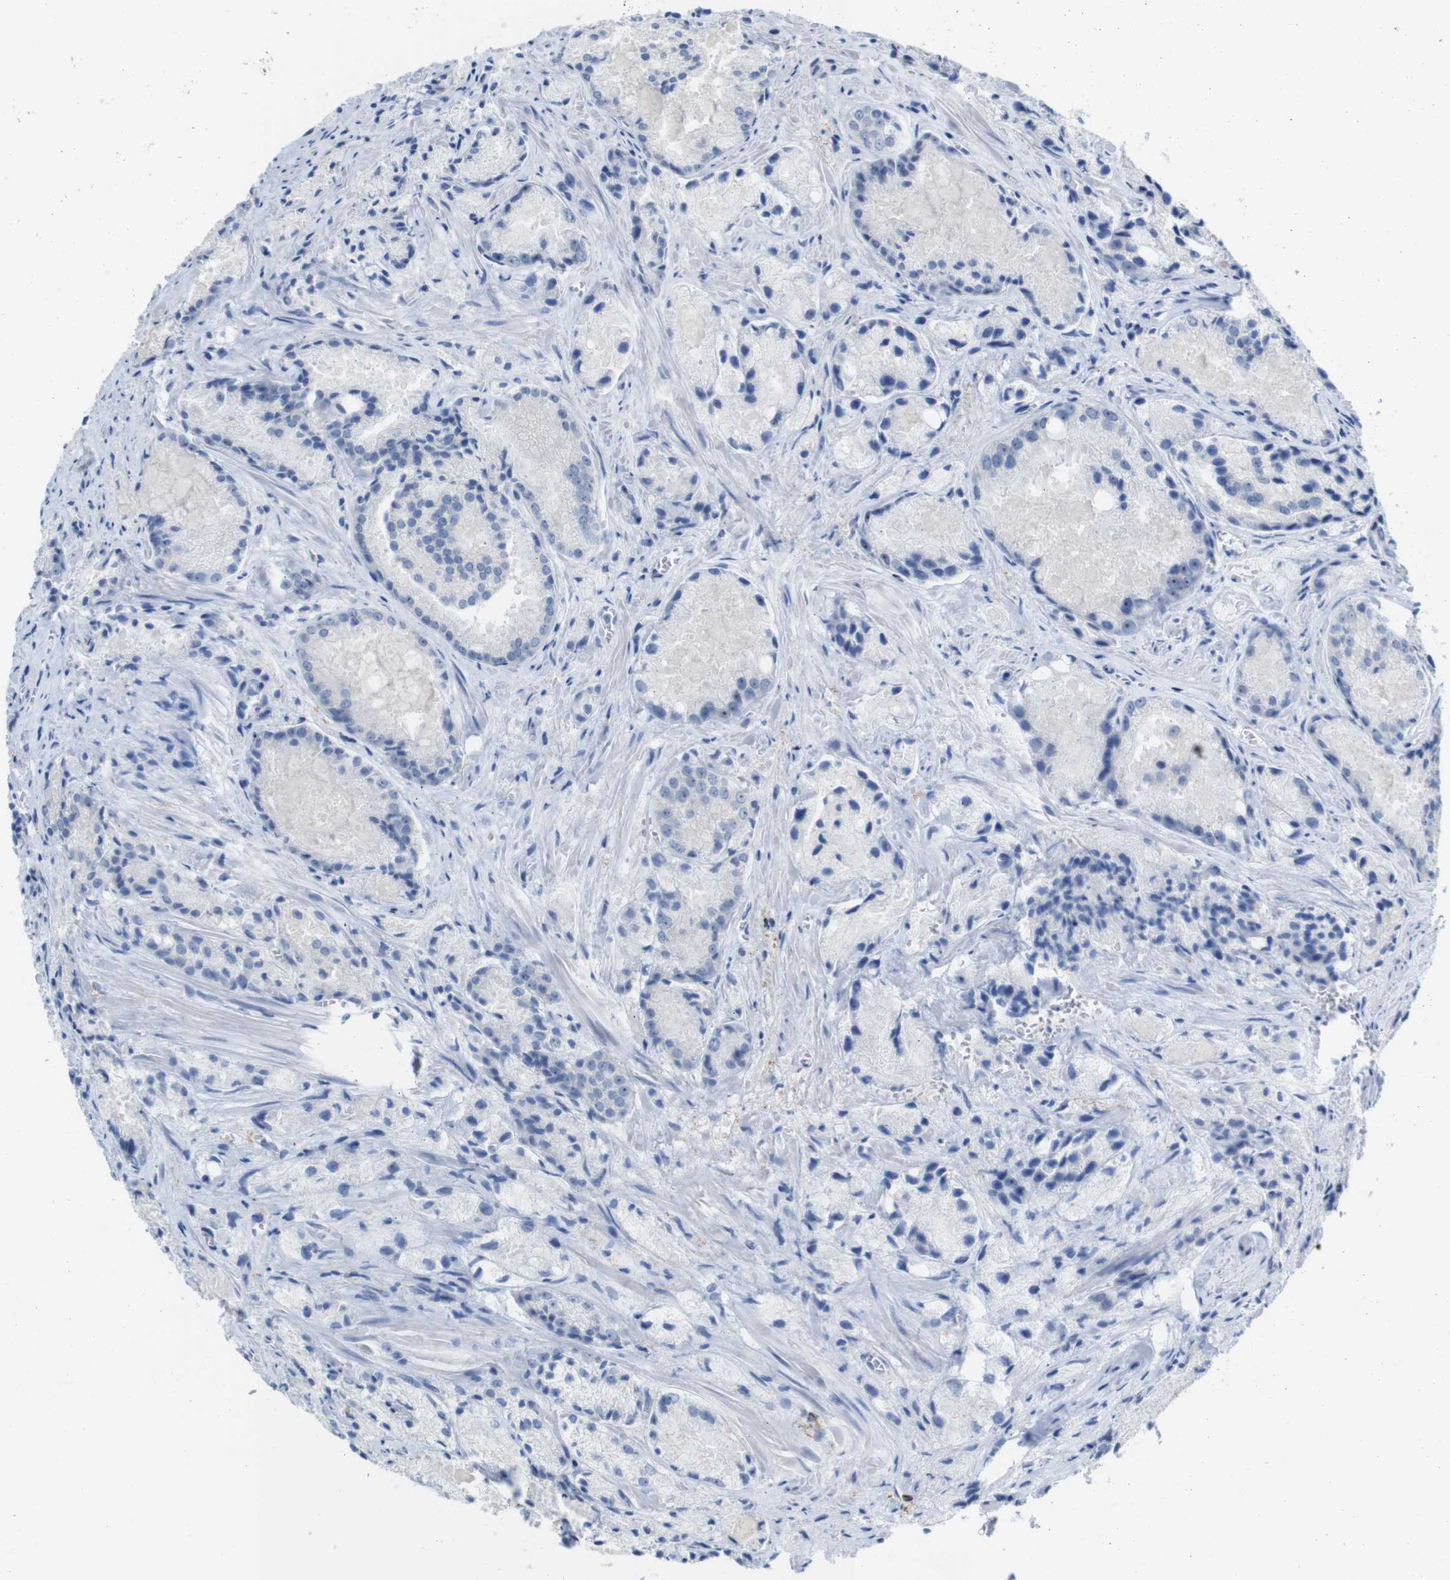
{"staining": {"intensity": "negative", "quantity": "none", "location": "none"}, "tissue": "prostate cancer", "cell_type": "Tumor cells", "image_type": "cancer", "snomed": [{"axis": "morphology", "description": "Adenocarcinoma, Low grade"}, {"axis": "topography", "description": "Prostate"}], "caption": "Tumor cells are negative for protein expression in human prostate cancer (adenocarcinoma (low-grade)).", "gene": "C1orf210", "patient": {"sex": "male", "age": 64}}